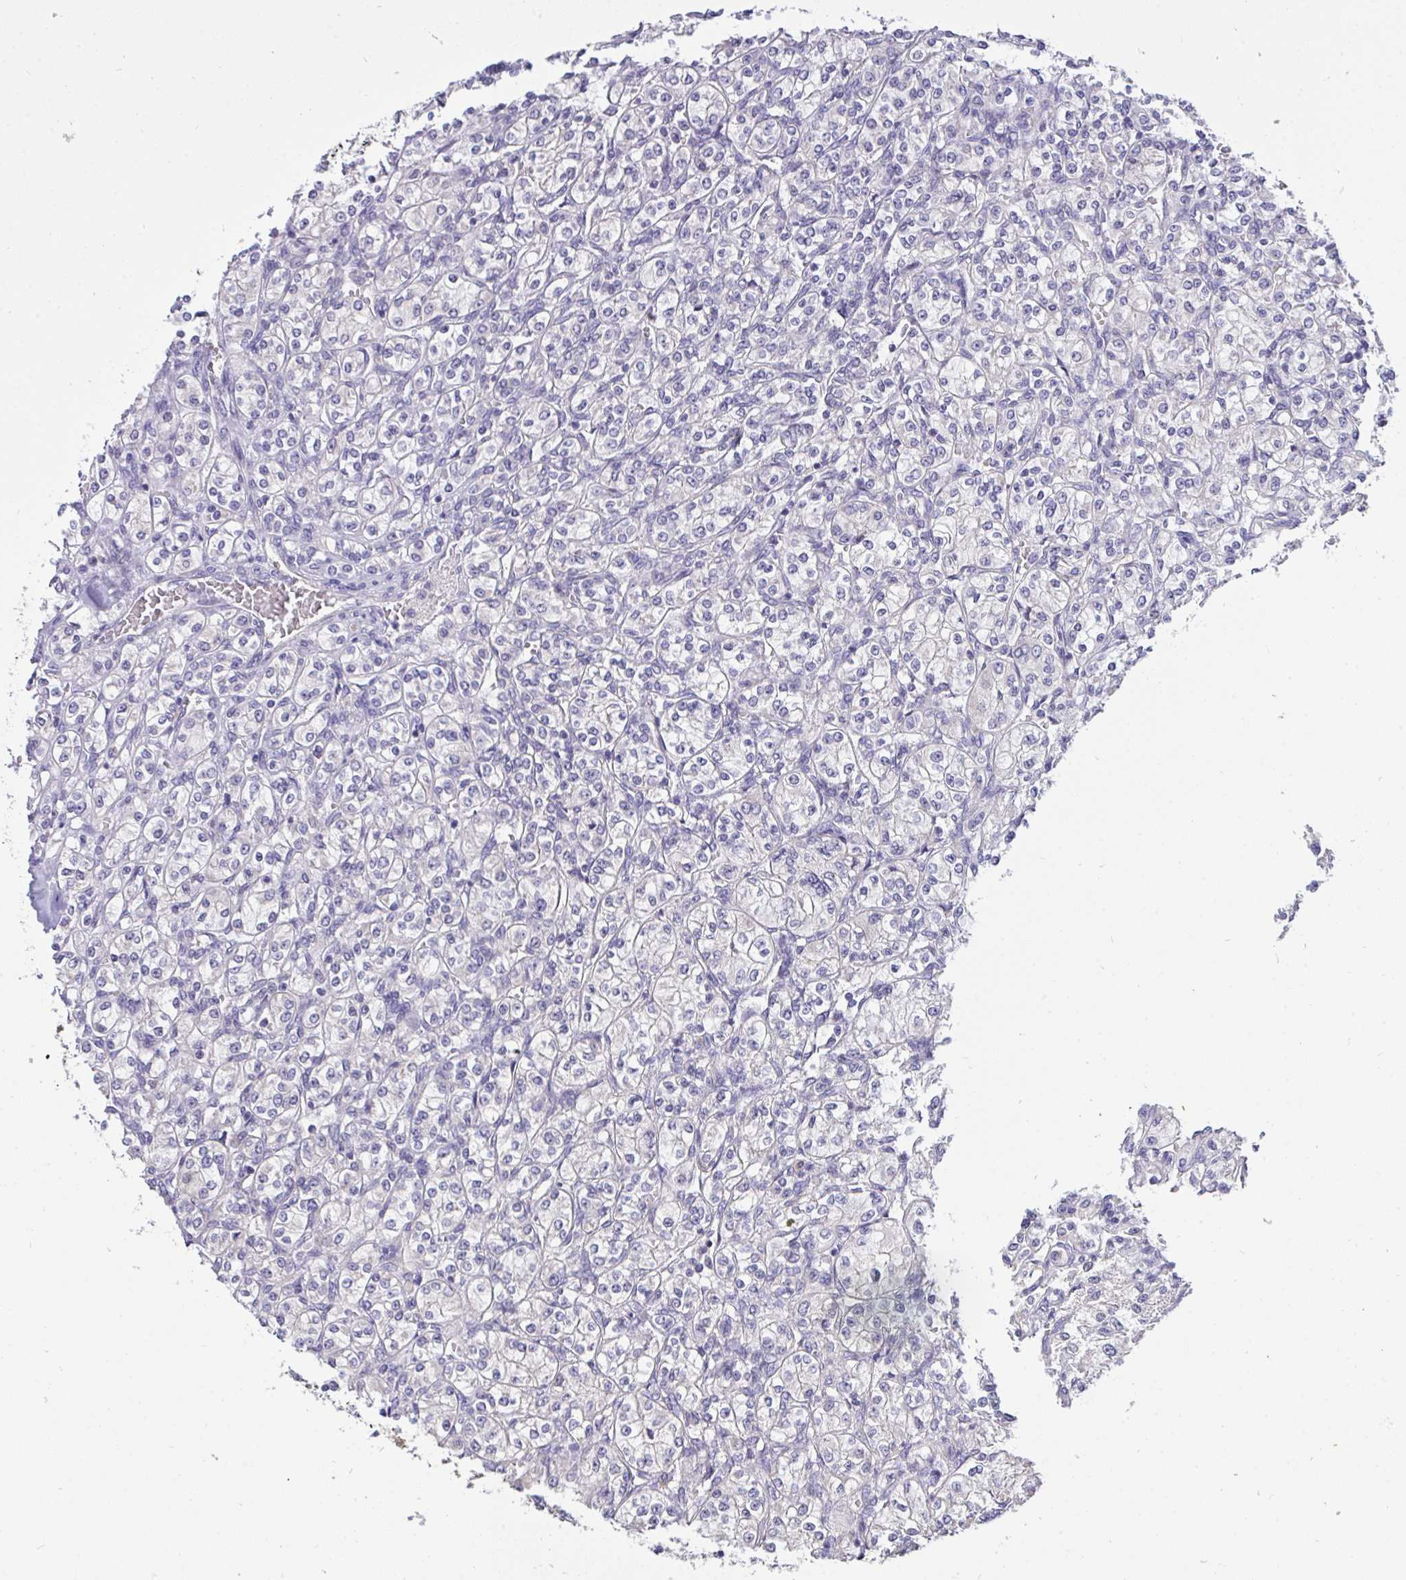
{"staining": {"intensity": "negative", "quantity": "none", "location": "none"}, "tissue": "renal cancer", "cell_type": "Tumor cells", "image_type": "cancer", "snomed": [{"axis": "morphology", "description": "Adenocarcinoma, NOS"}, {"axis": "topography", "description": "Kidney"}], "caption": "The micrograph shows no staining of tumor cells in adenocarcinoma (renal).", "gene": "C19orf54", "patient": {"sex": "male", "age": 77}}